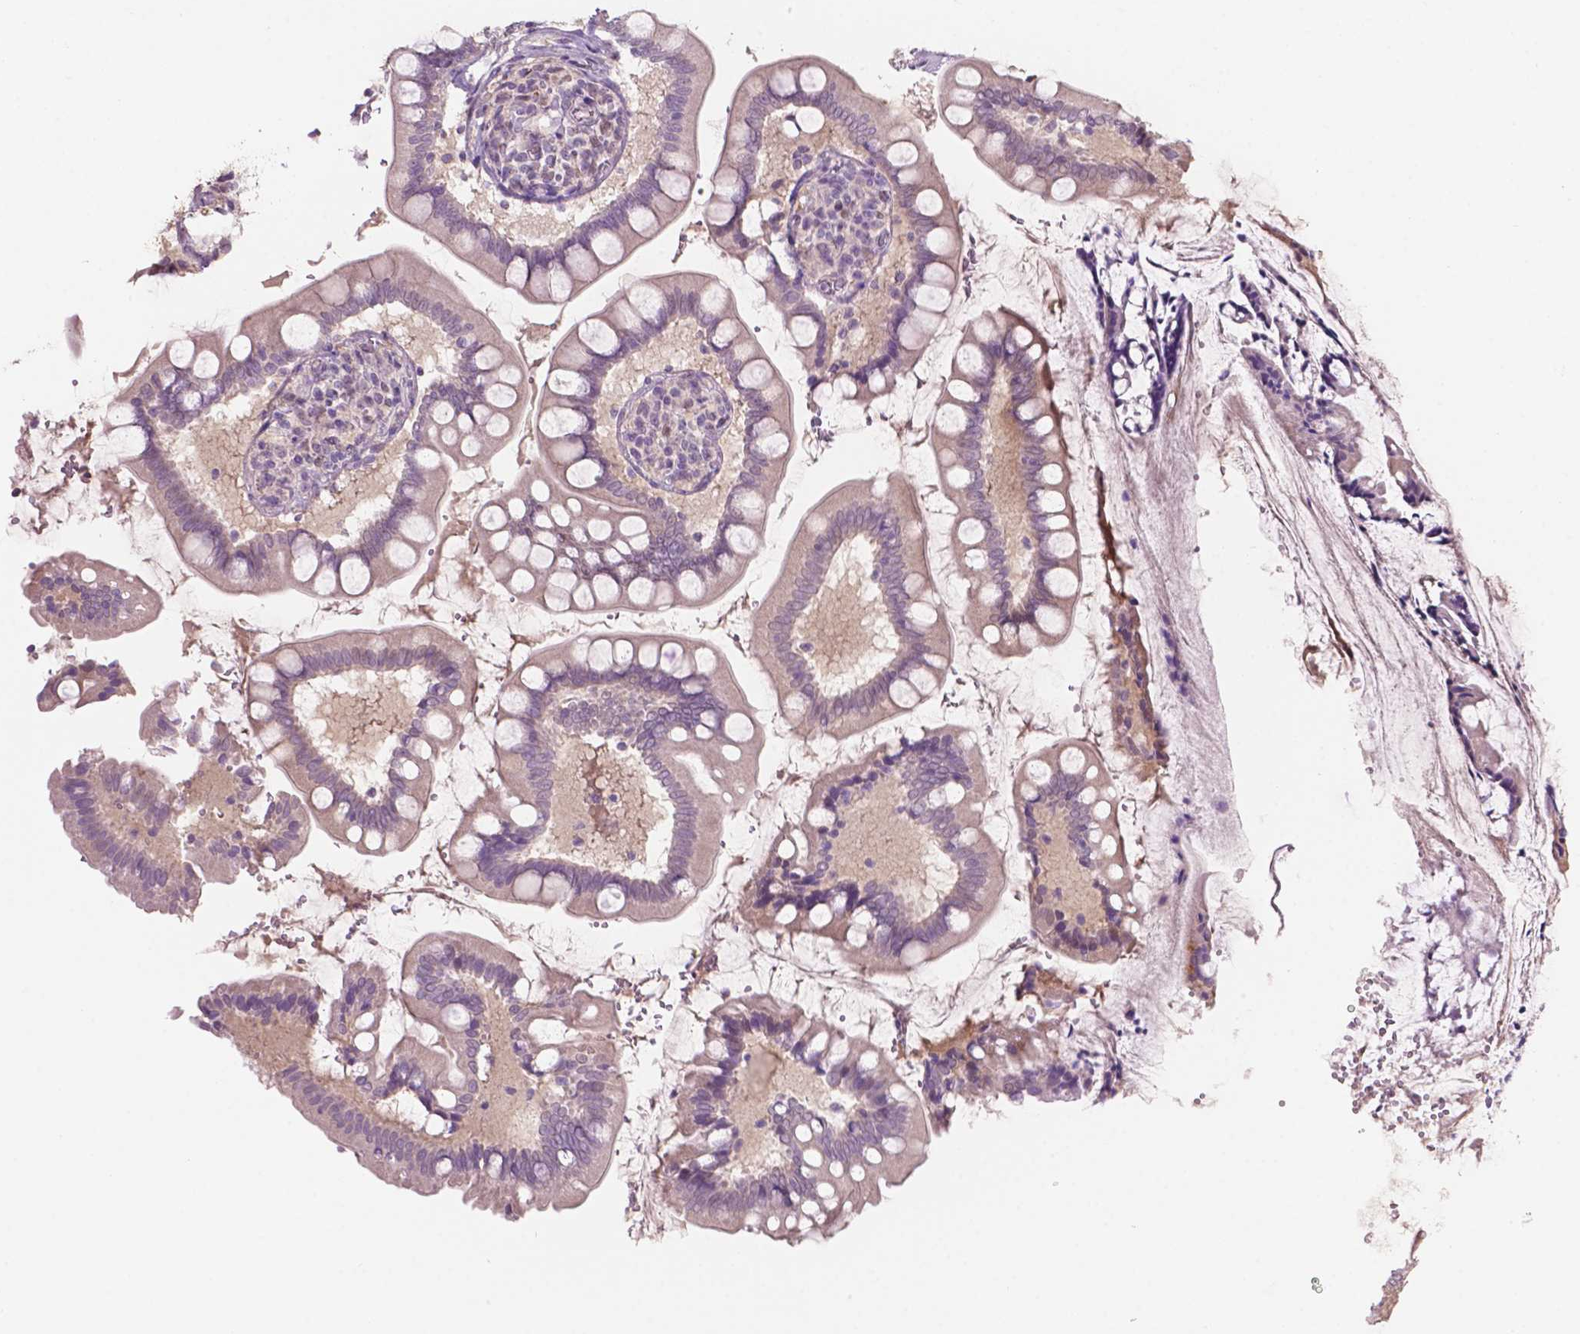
{"staining": {"intensity": "negative", "quantity": "none", "location": "none"}, "tissue": "small intestine", "cell_type": "Glandular cells", "image_type": "normal", "snomed": [{"axis": "morphology", "description": "Normal tissue, NOS"}, {"axis": "topography", "description": "Small intestine"}], "caption": "Immunohistochemistry of benign human small intestine demonstrates no positivity in glandular cells. Brightfield microscopy of immunohistochemistry stained with DAB (brown) and hematoxylin (blue), captured at high magnification.", "gene": "TM6SF2", "patient": {"sex": "female", "age": 56}}